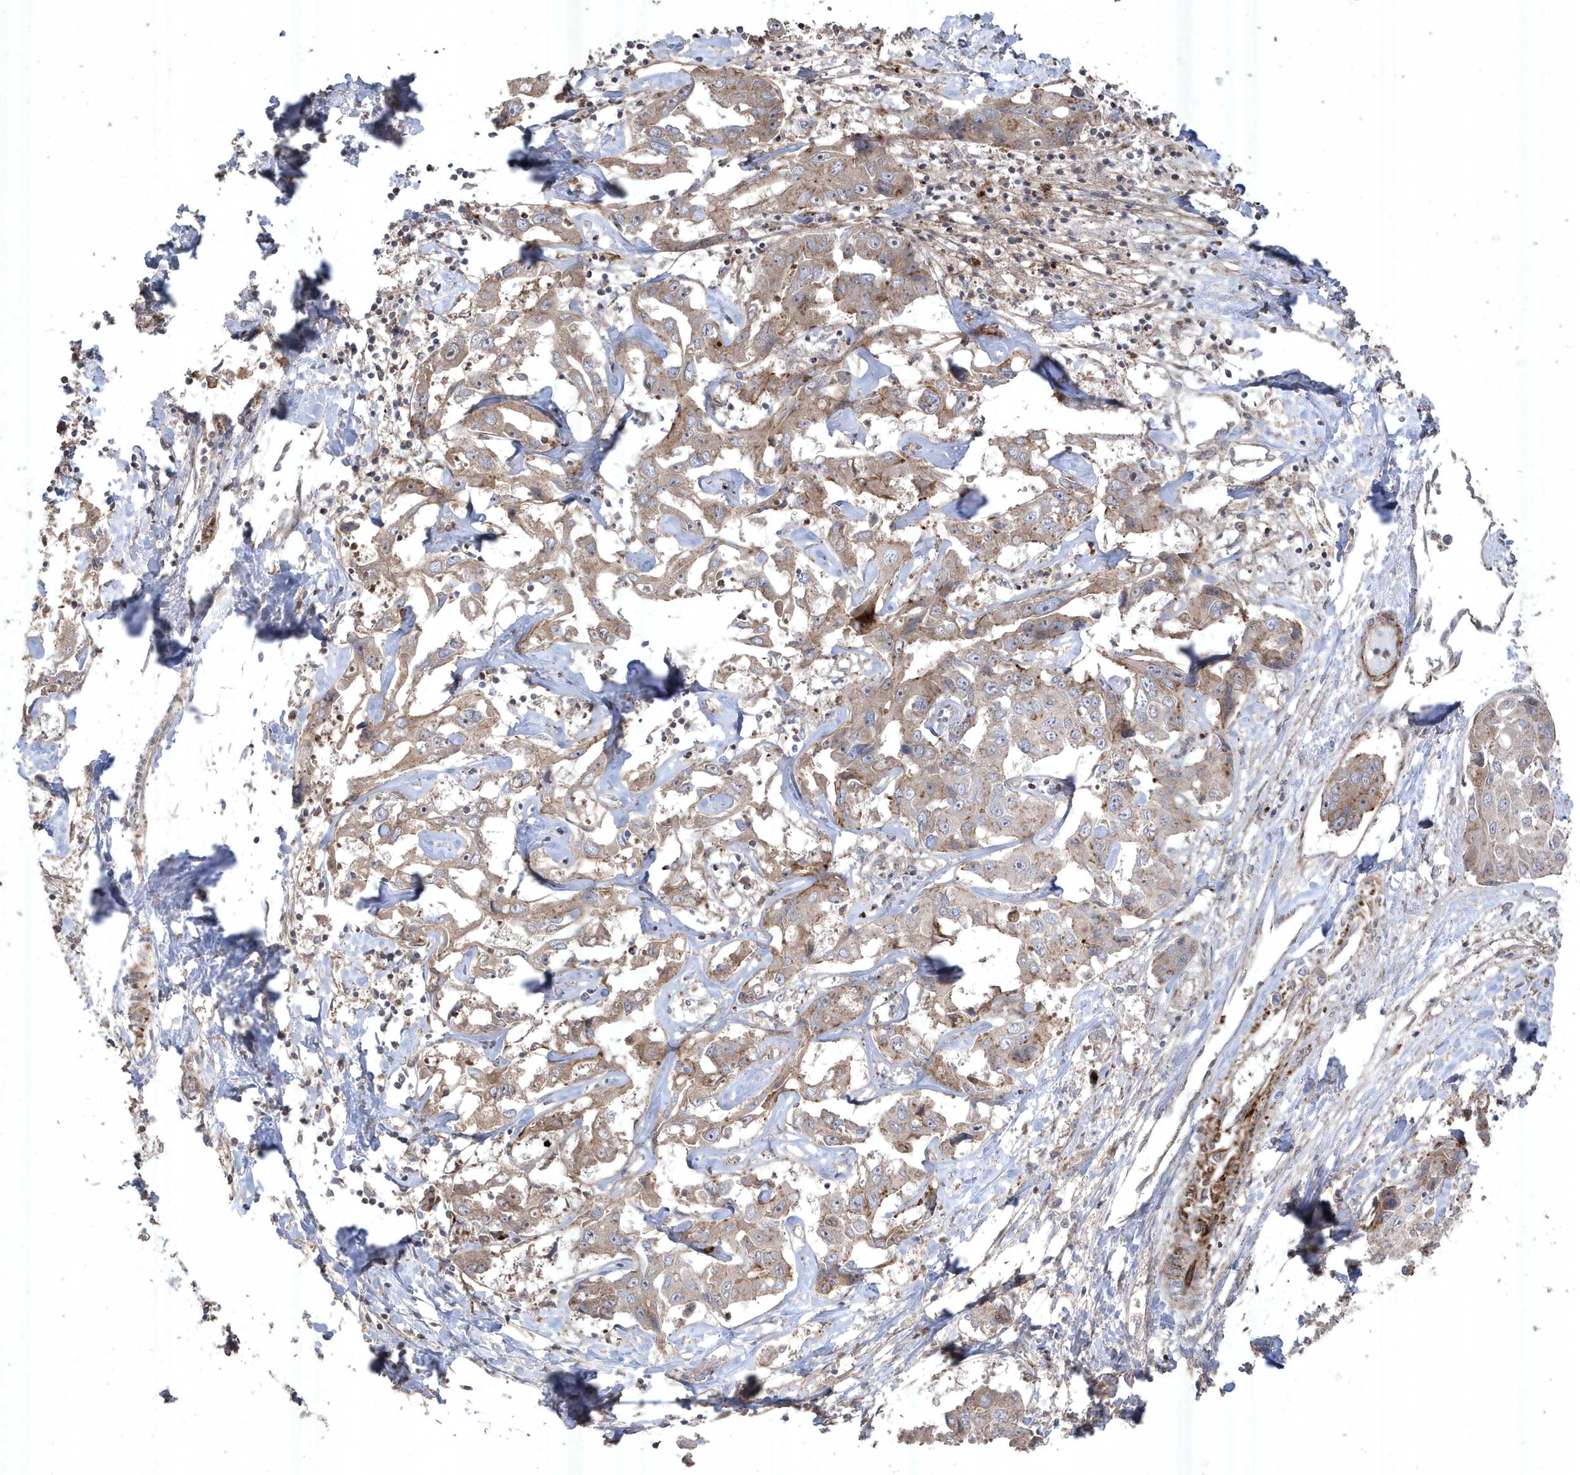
{"staining": {"intensity": "weak", "quantity": "25%-75%", "location": "cytoplasmic/membranous"}, "tissue": "liver cancer", "cell_type": "Tumor cells", "image_type": "cancer", "snomed": [{"axis": "morphology", "description": "Cholangiocarcinoma"}, {"axis": "topography", "description": "Liver"}], "caption": "A histopathology image showing weak cytoplasmic/membranous expression in about 25%-75% of tumor cells in liver cholangiocarcinoma, as visualized by brown immunohistochemical staining.", "gene": "CETN3", "patient": {"sex": "male", "age": 59}}